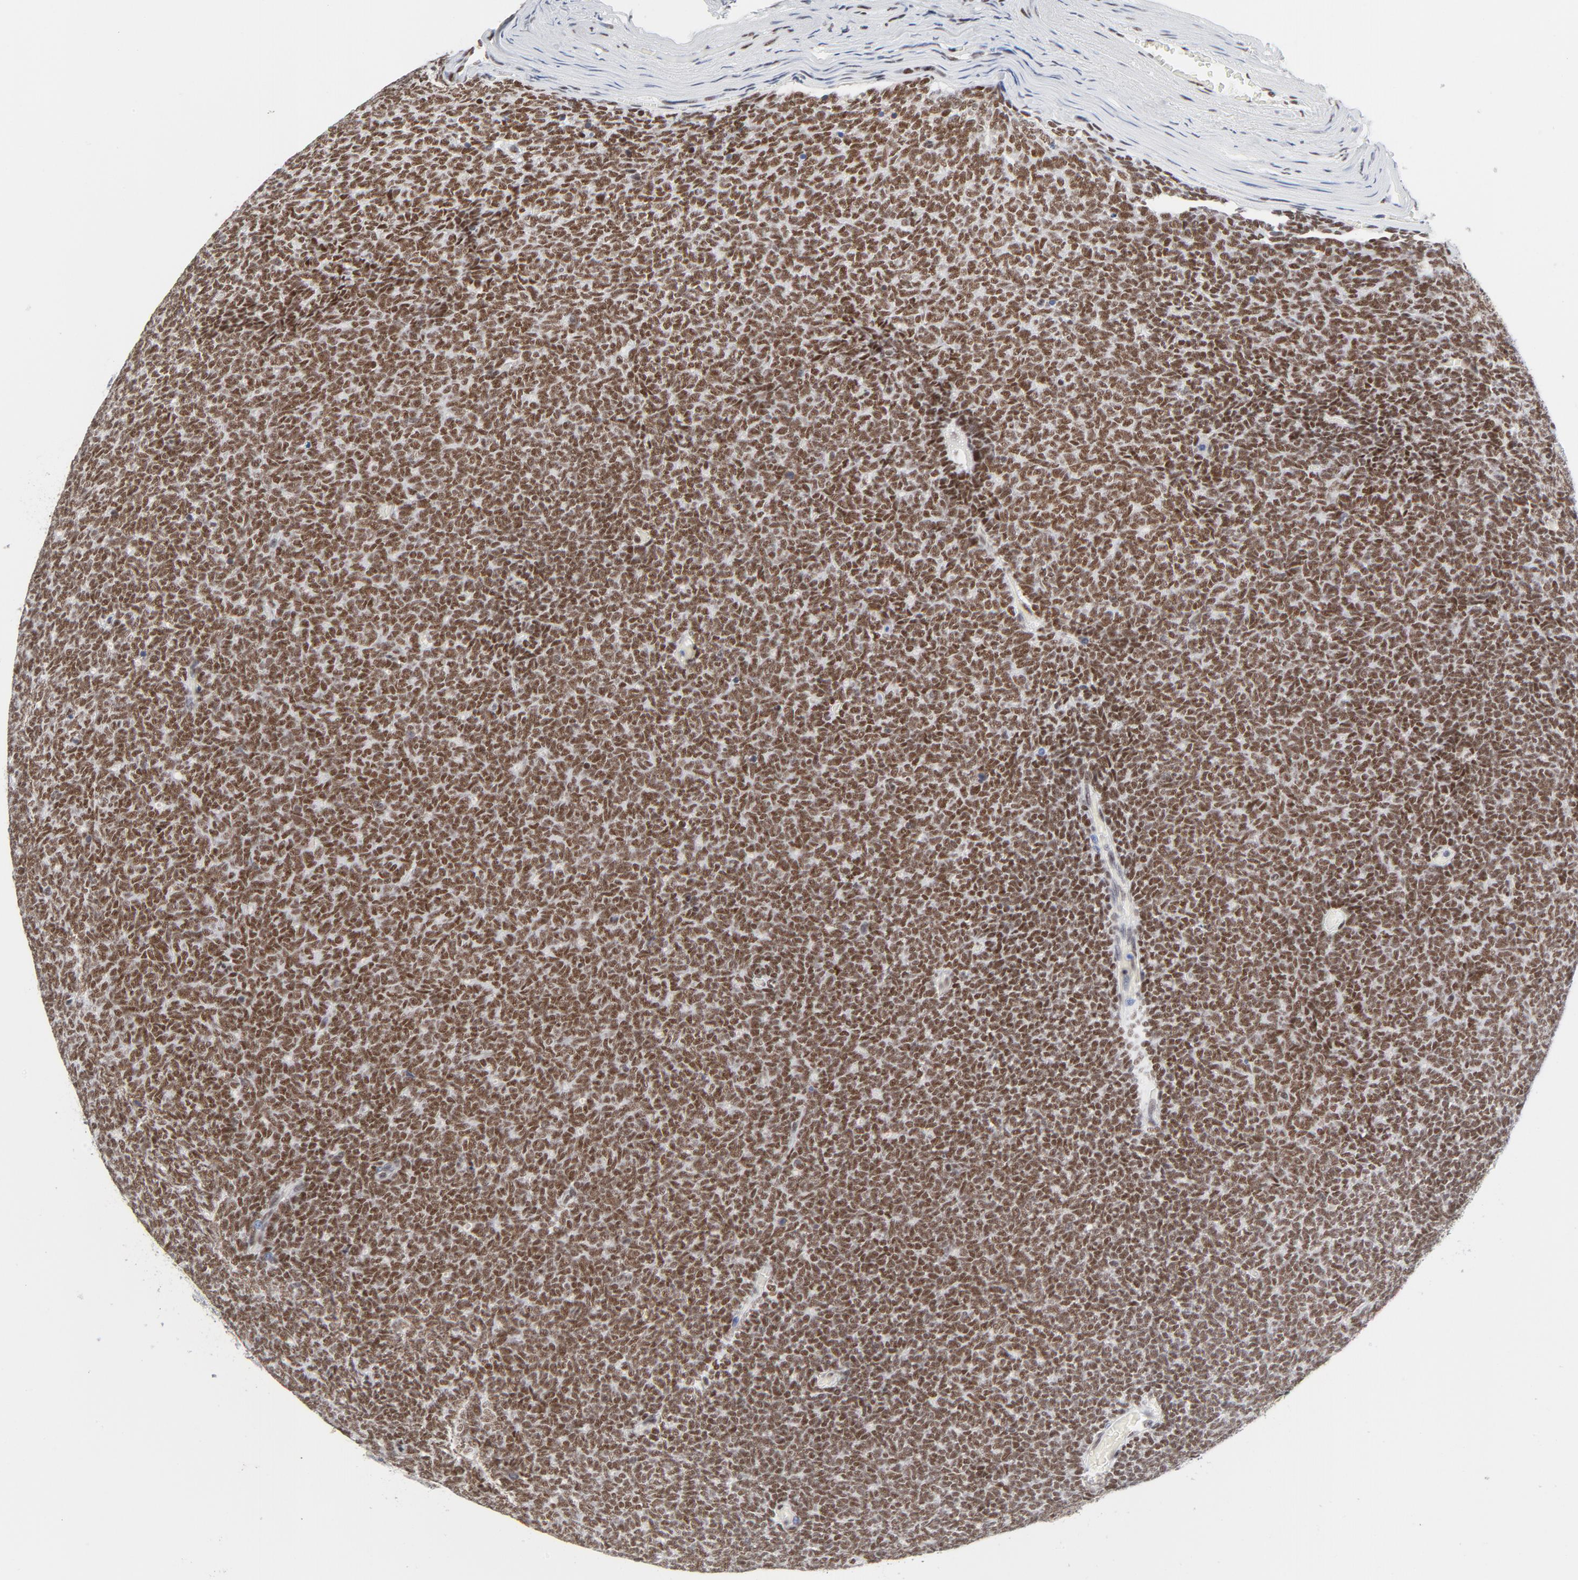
{"staining": {"intensity": "moderate", "quantity": ">75%", "location": "nuclear"}, "tissue": "renal cancer", "cell_type": "Tumor cells", "image_type": "cancer", "snomed": [{"axis": "morphology", "description": "Neoplasm, malignant, NOS"}, {"axis": "topography", "description": "Kidney"}], "caption": "An immunohistochemistry (IHC) image of neoplastic tissue is shown. Protein staining in brown labels moderate nuclear positivity in renal neoplasm (malignant) within tumor cells.", "gene": "ATF2", "patient": {"sex": "male", "age": 28}}